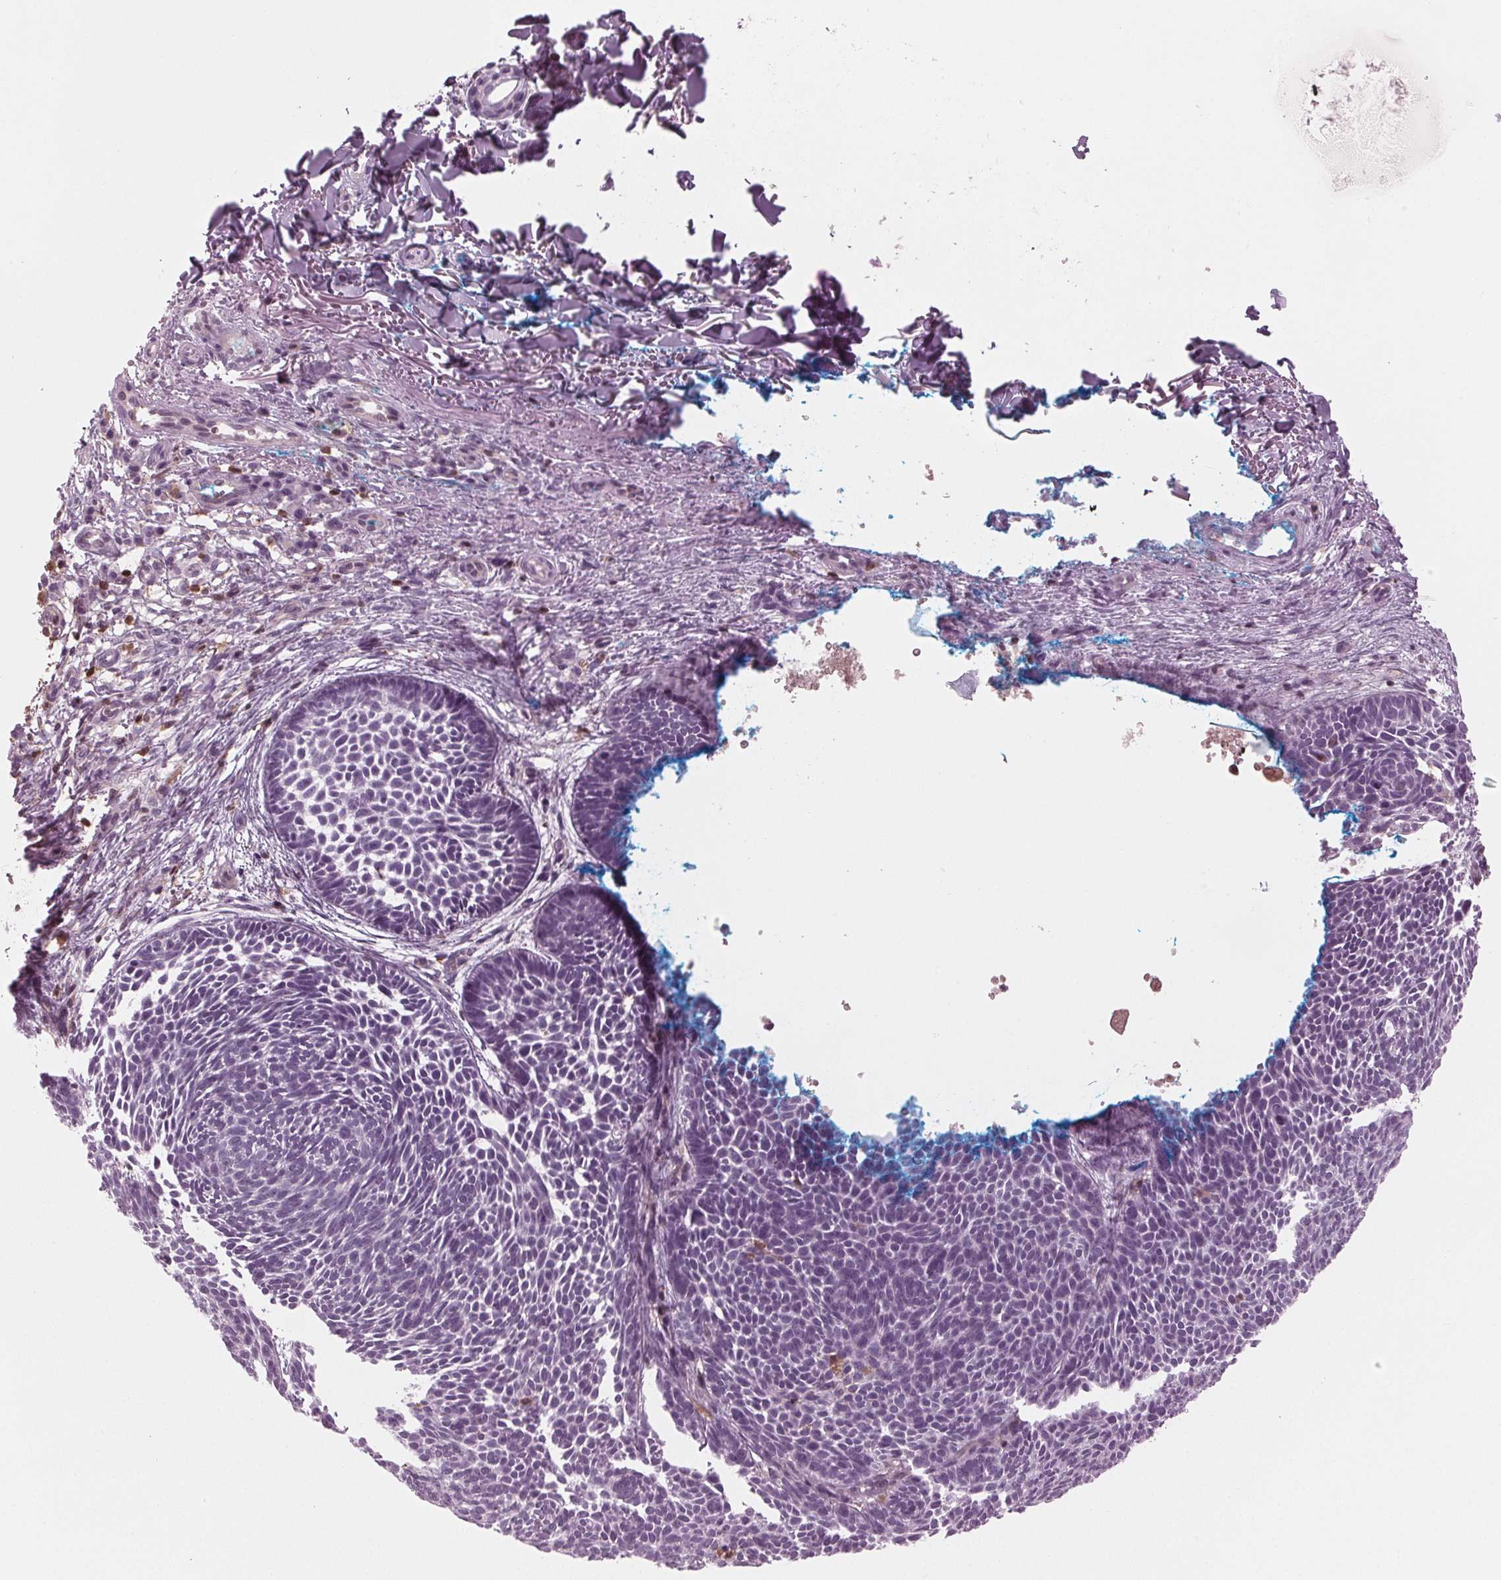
{"staining": {"intensity": "negative", "quantity": "none", "location": "none"}, "tissue": "skin cancer", "cell_type": "Tumor cells", "image_type": "cancer", "snomed": [{"axis": "morphology", "description": "Basal cell carcinoma"}, {"axis": "topography", "description": "Skin"}, {"axis": "topography", "description": "Skin of trunk"}], "caption": "A high-resolution histopathology image shows immunohistochemistry (IHC) staining of skin cancer, which displays no significant staining in tumor cells. (DAB (3,3'-diaminobenzidine) immunohistochemistry (IHC) visualized using brightfield microscopy, high magnification).", "gene": "BTLA", "patient": {"sex": "male", "age": 74}}